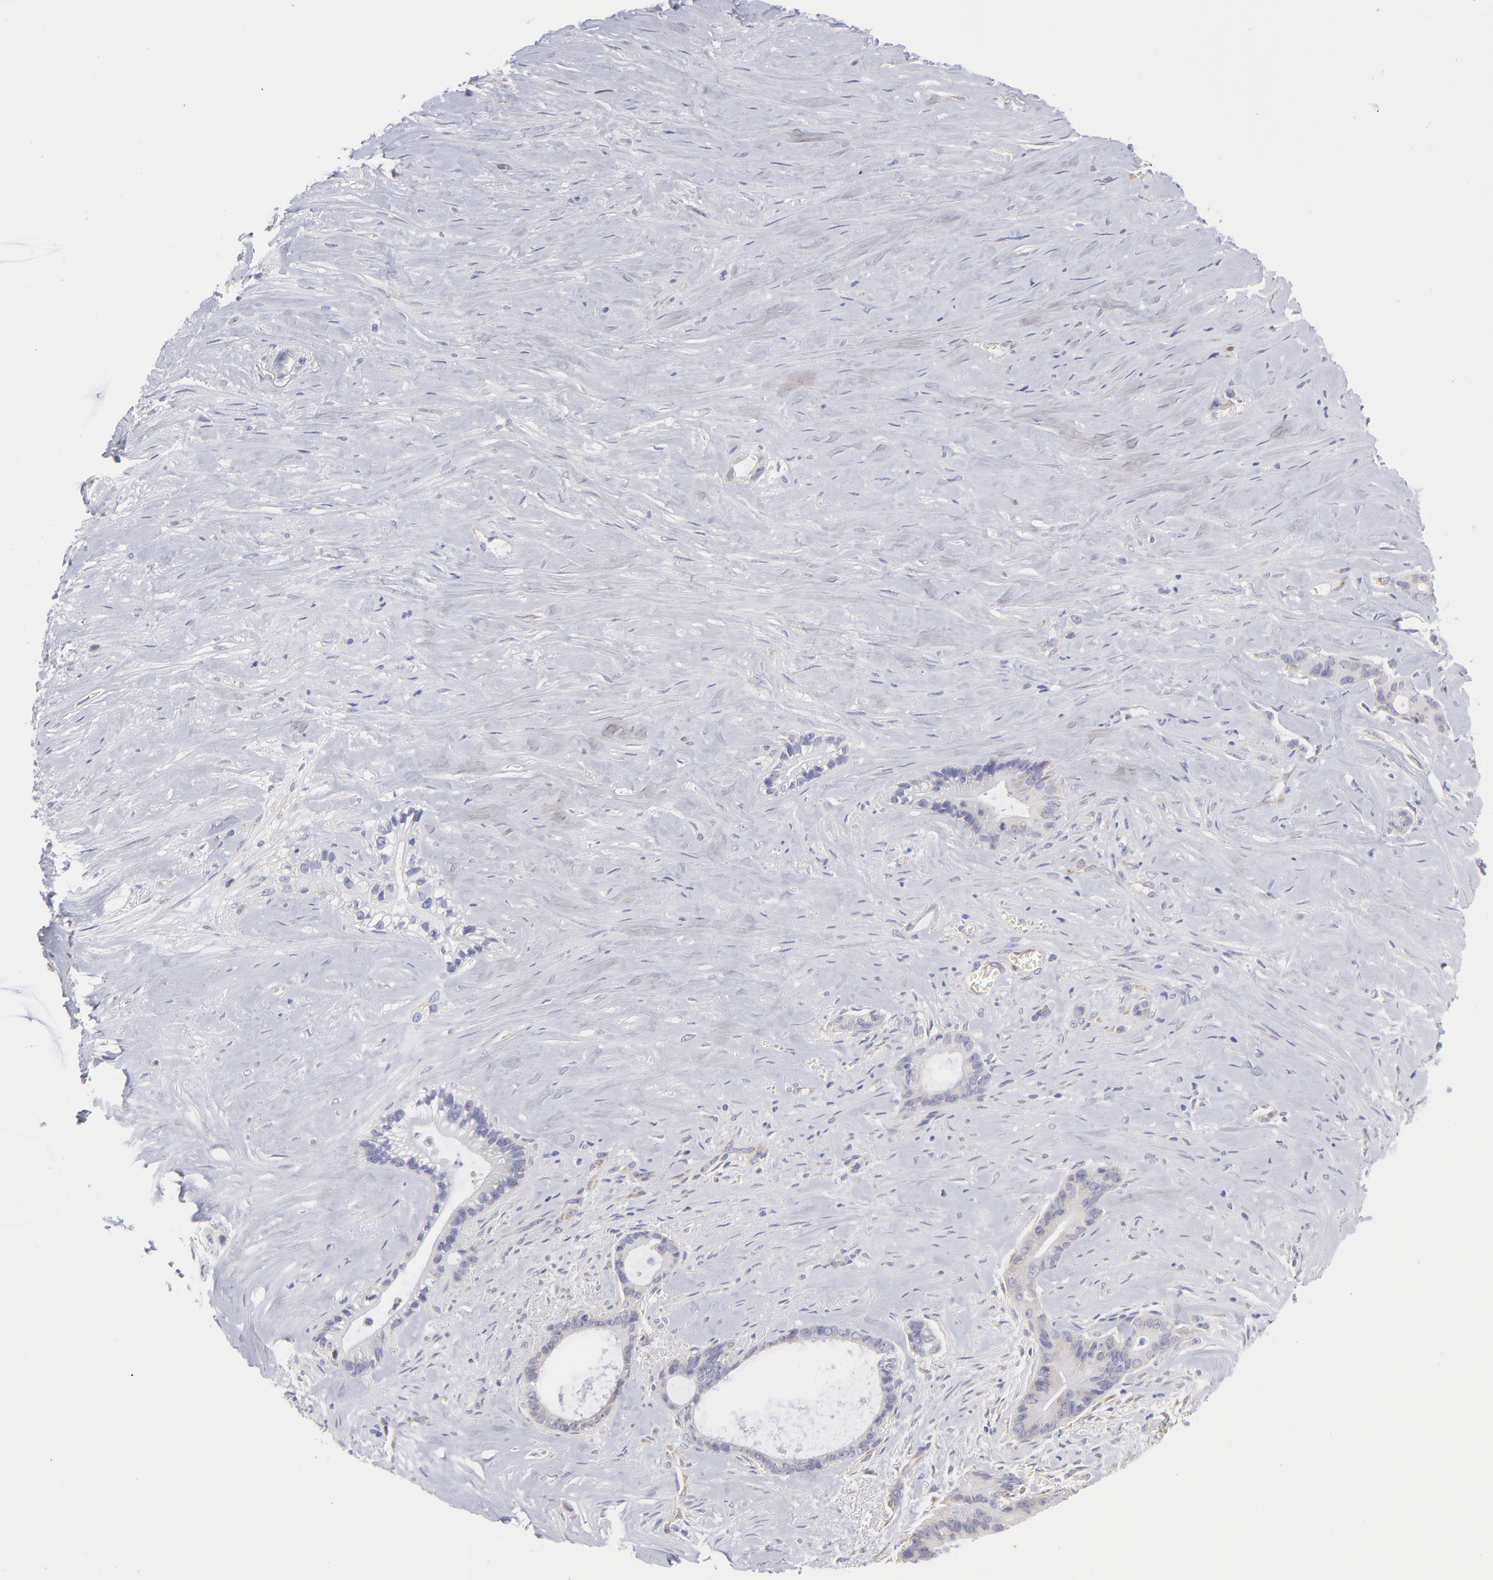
{"staining": {"intensity": "negative", "quantity": "none", "location": "none"}, "tissue": "liver cancer", "cell_type": "Tumor cells", "image_type": "cancer", "snomed": [{"axis": "morphology", "description": "Cholangiocarcinoma"}, {"axis": "topography", "description": "Liver"}], "caption": "A micrograph of liver cholangiocarcinoma stained for a protein shows no brown staining in tumor cells.", "gene": "RPLP0", "patient": {"sex": "female", "age": 55}}